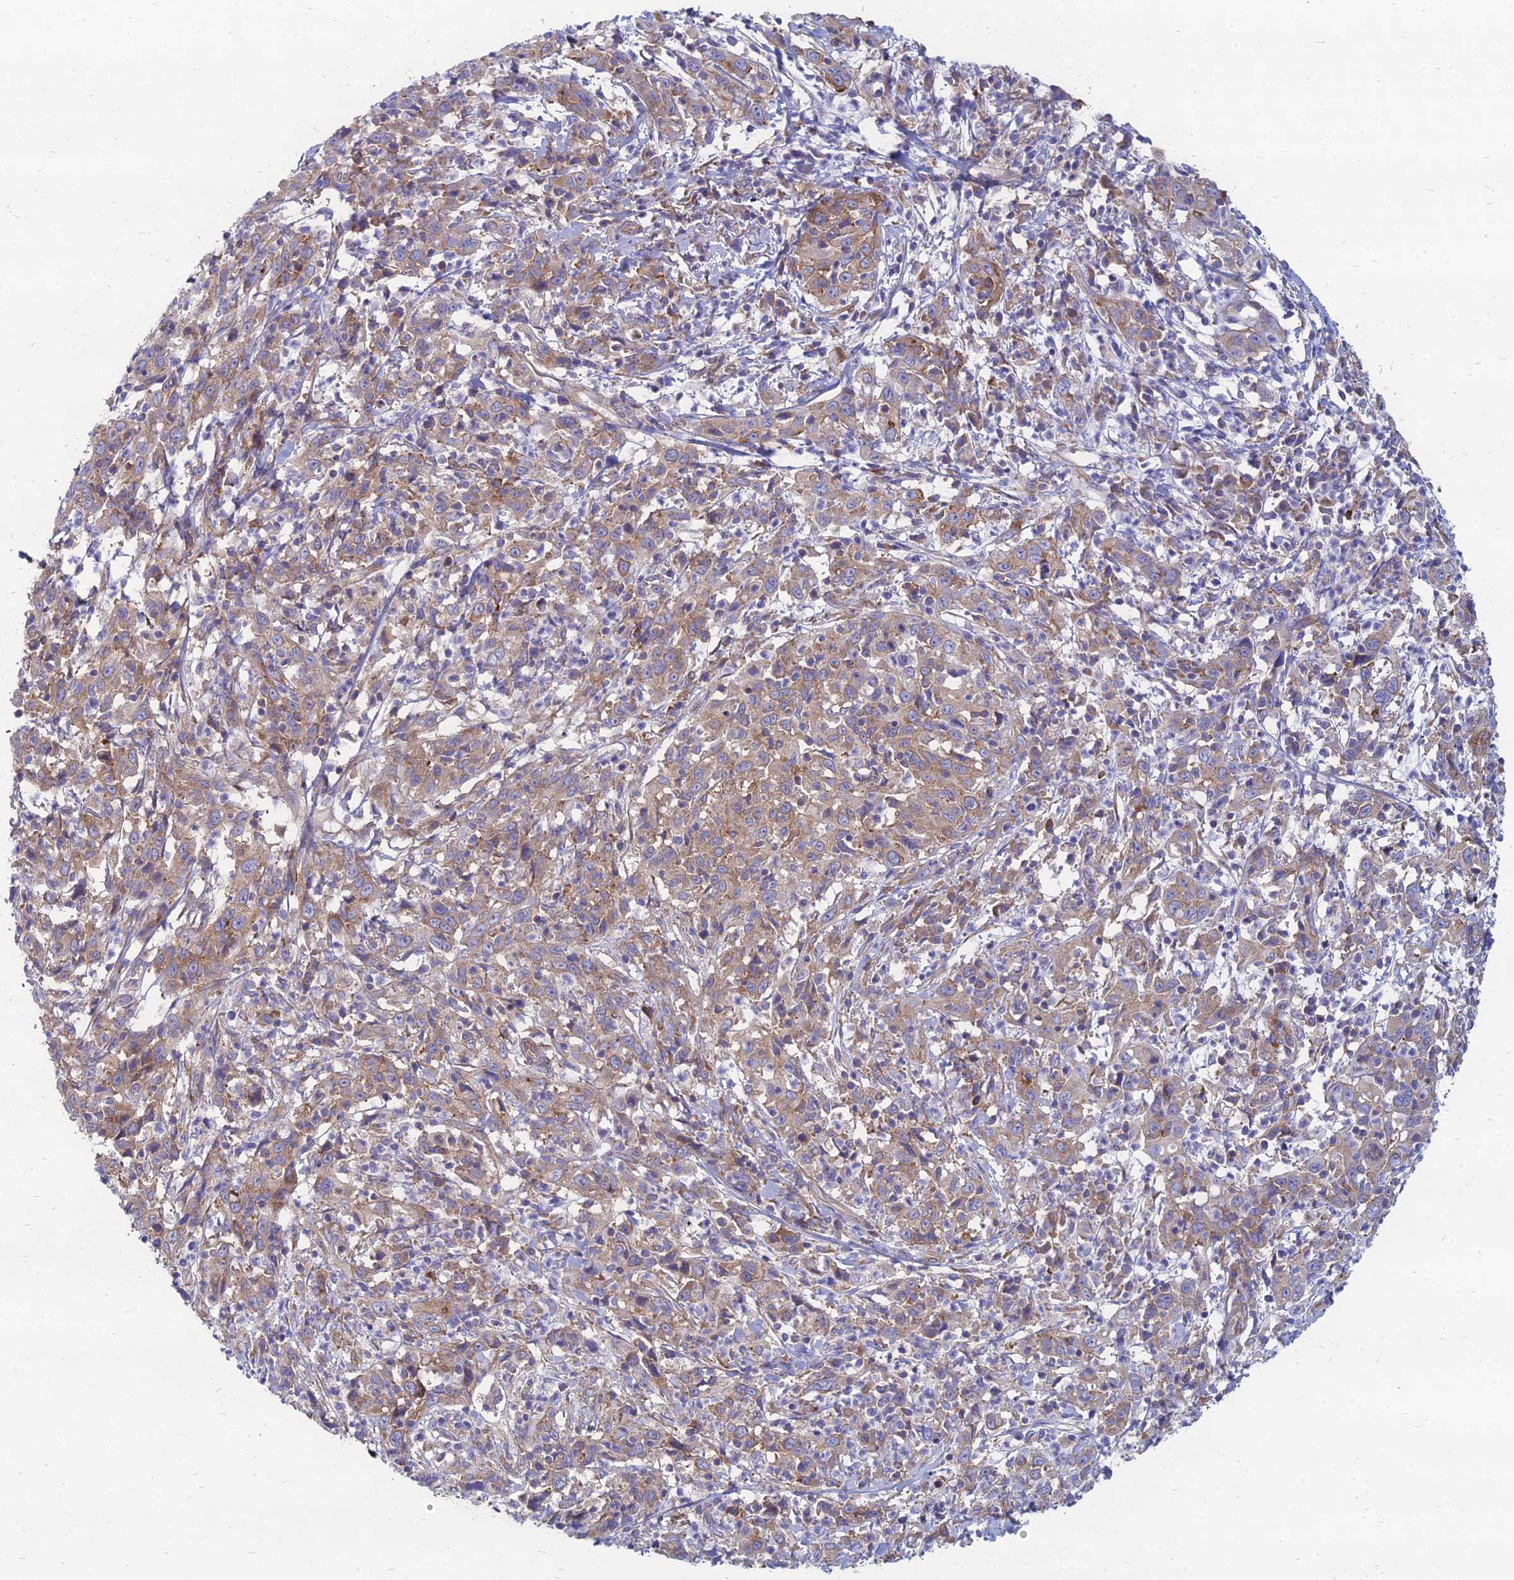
{"staining": {"intensity": "moderate", "quantity": ">75%", "location": "cytoplasmic/membranous"}, "tissue": "cervical cancer", "cell_type": "Tumor cells", "image_type": "cancer", "snomed": [{"axis": "morphology", "description": "Squamous cell carcinoma, NOS"}, {"axis": "topography", "description": "Cervix"}], "caption": "Human cervical cancer (squamous cell carcinoma) stained with a protein marker reveals moderate staining in tumor cells.", "gene": "TXLNA", "patient": {"sex": "female", "age": 46}}